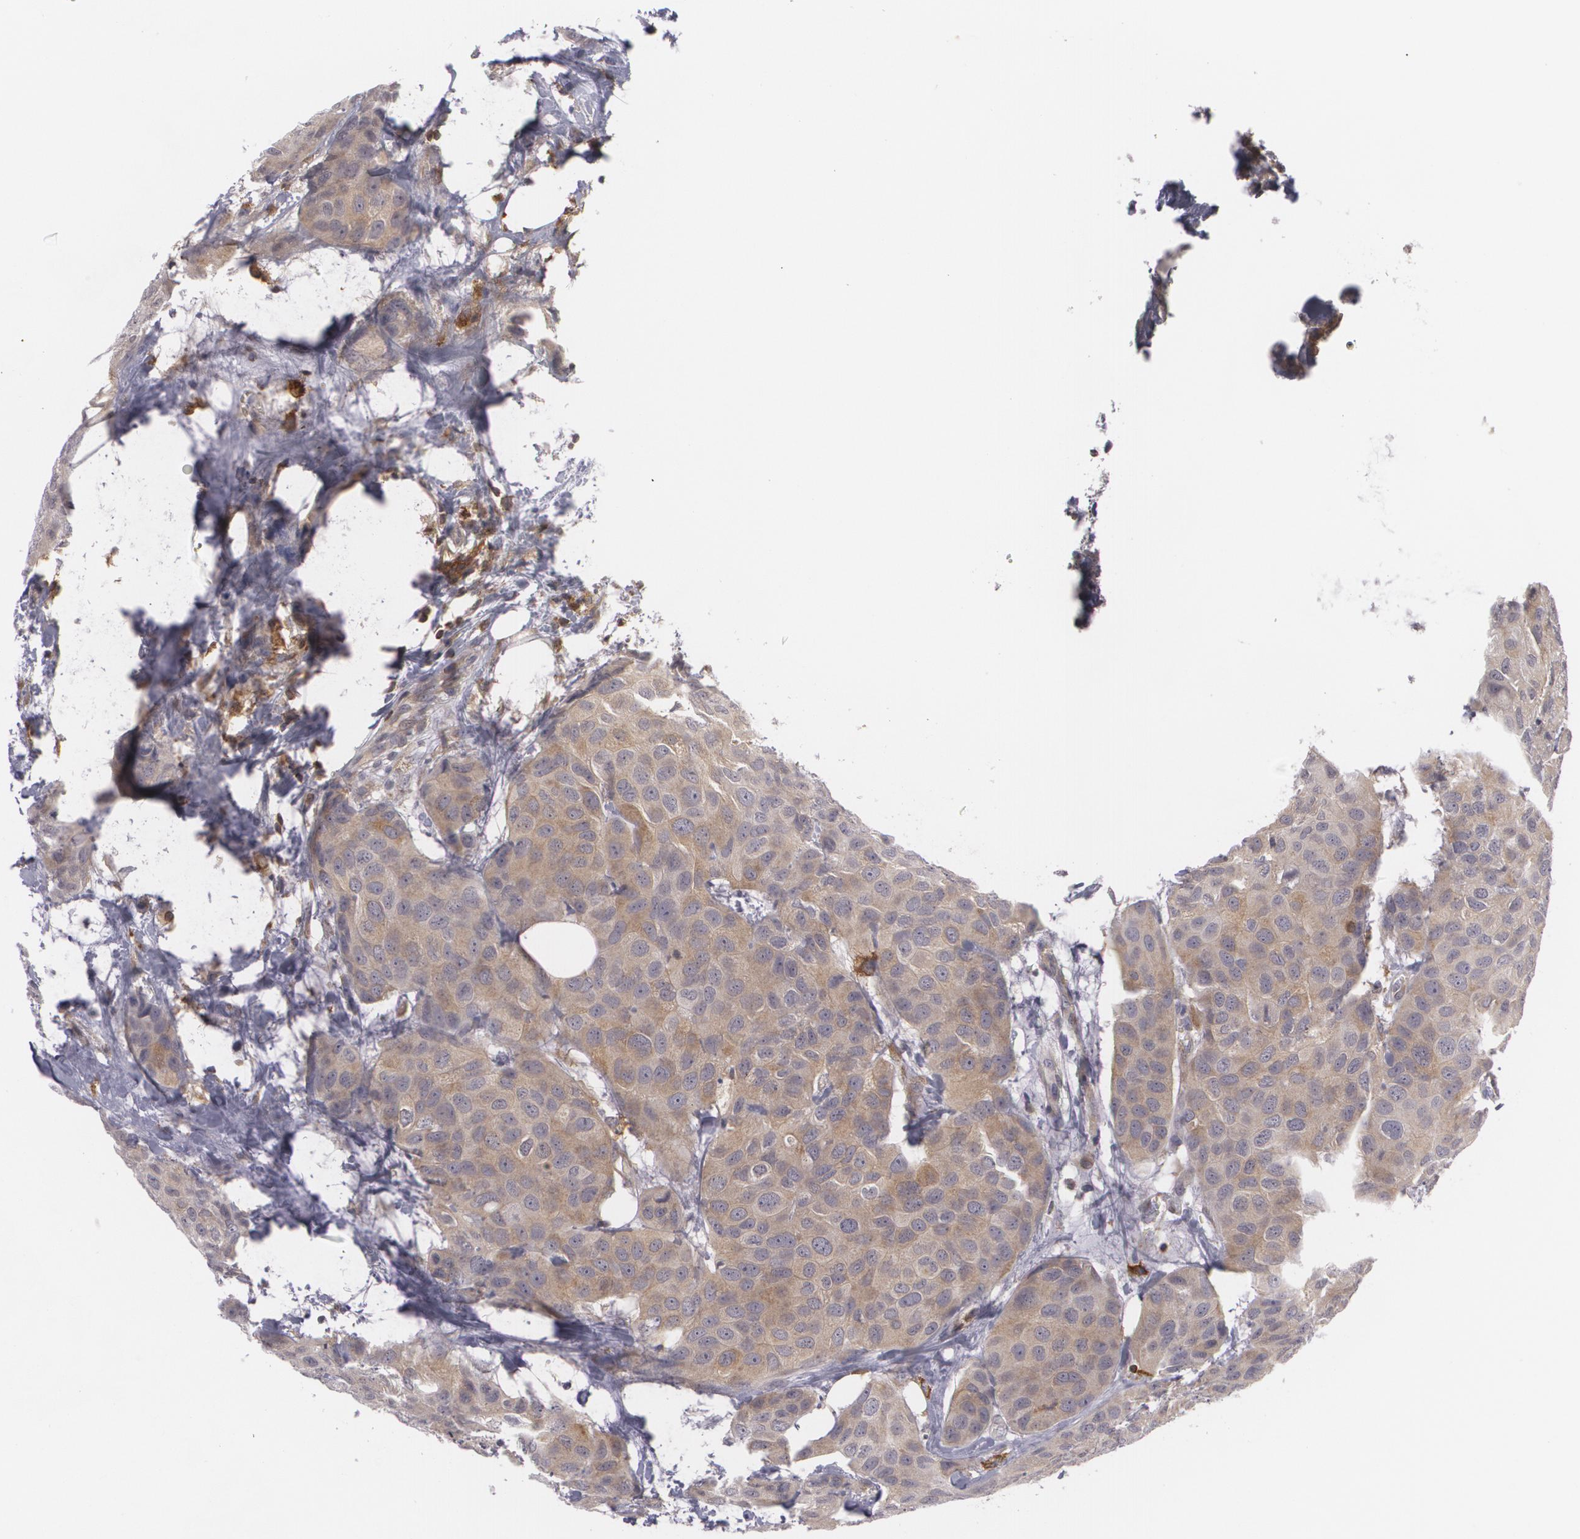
{"staining": {"intensity": "weak", "quantity": ">75%", "location": "cytoplasmic/membranous"}, "tissue": "breast cancer", "cell_type": "Tumor cells", "image_type": "cancer", "snomed": [{"axis": "morphology", "description": "Duct carcinoma"}, {"axis": "topography", "description": "Breast"}], "caption": "Breast cancer (invasive ductal carcinoma) stained for a protein (brown) shows weak cytoplasmic/membranous positive positivity in approximately >75% of tumor cells.", "gene": "BIN1", "patient": {"sex": "female", "age": 68}}